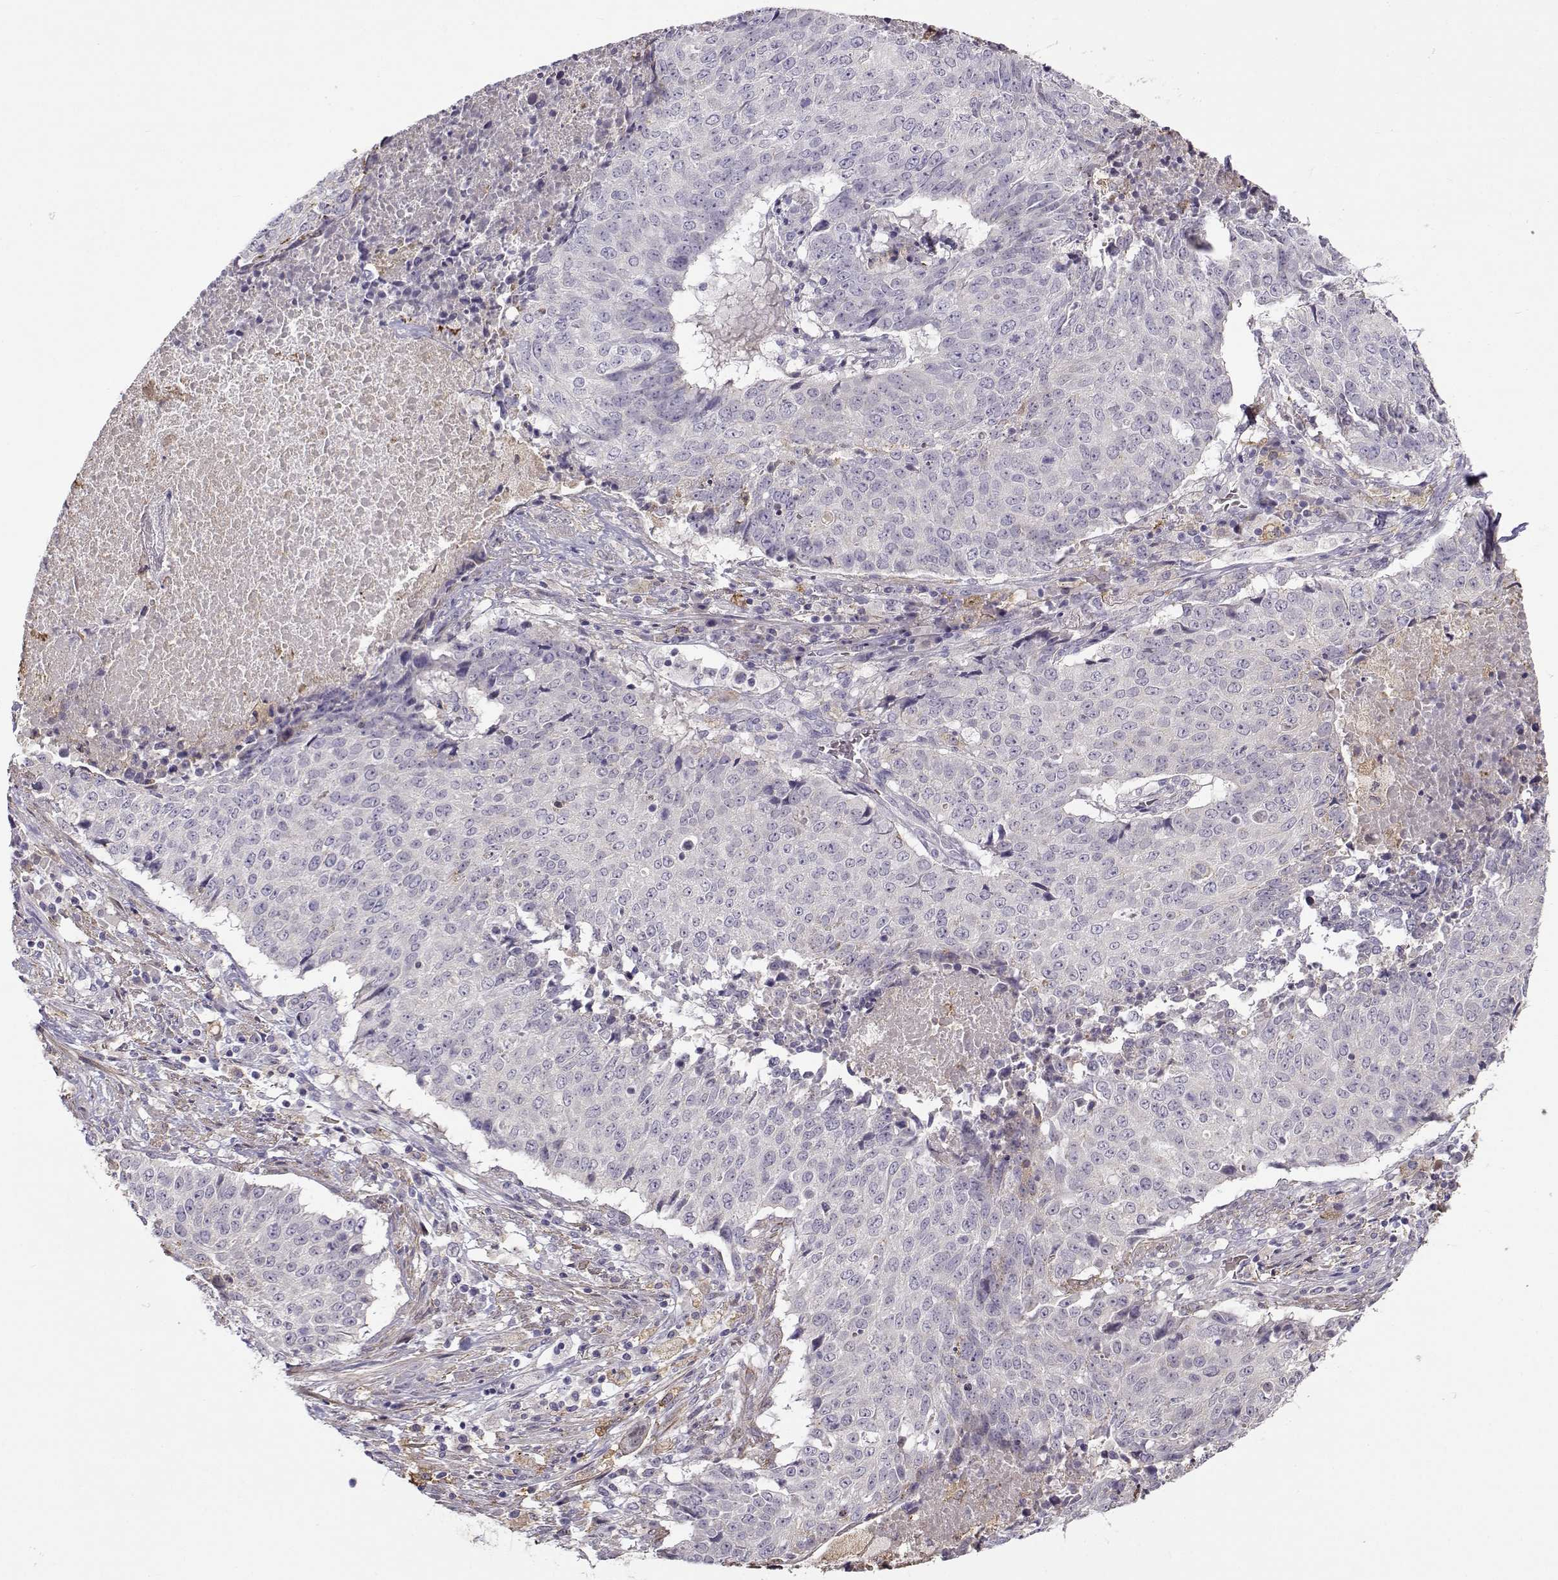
{"staining": {"intensity": "negative", "quantity": "none", "location": "none"}, "tissue": "lung cancer", "cell_type": "Tumor cells", "image_type": "cancer", "snomed": [{"axis": "morphology", "description": "Normal tissue, NOS"}, {"axis": "morphology", "description": "Squamous cell carcinoma, NOS"}, {"axis": "topography", "description": "Bronchus"}, {"axis": "topography", "description": "Lung"}], "caption": "Micrograph shows no protein staining in tumor cells of lung cancer tissue. (Immunohistochemistry (ihc), brightfield microscopy, high magnification).", "gene": "UCP3", "patient": {"sex": "male", "age": 64}}